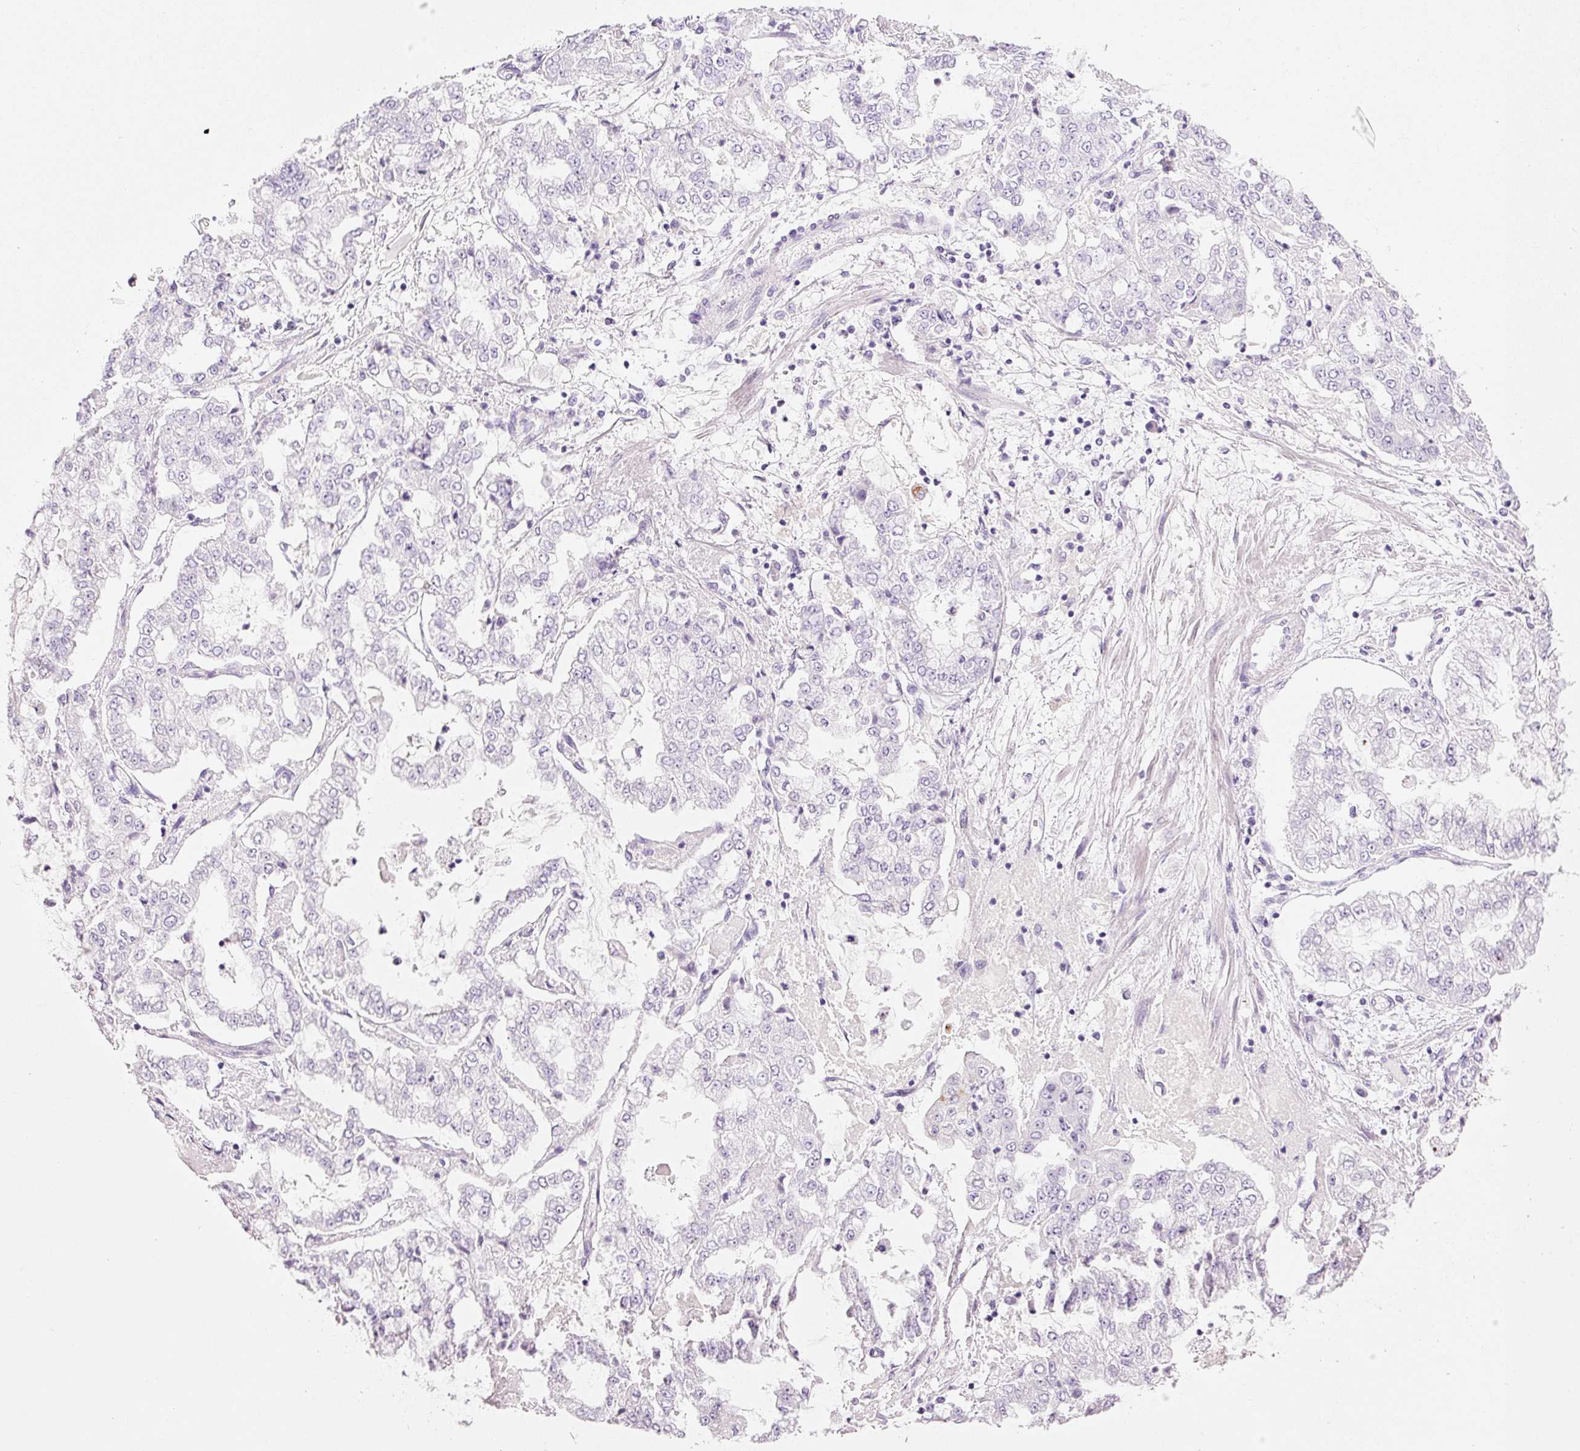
{"staining": {"intensity": "negative", "quantity": "none", "location": "none"}, "tissue": "stomach cancer", "cell_type": "Tumor cells", "image_type": "cancer", "snomed": [{"axis": "morphology", "description": "Adenocarcinoma, NOS"}, {"axis": "topography", "description": "Stomach"}], "caption": "Immunohistochemistry (IHC) micrograph of neoplastic tissue: human stomach adenocarcinoma stained with DAB (3,3'-diaminobenzidine) displays no significant protein expression in tumor cells.", "gene": "ANKRD20A1", "patient": {"sex": "male", "age": 76}}